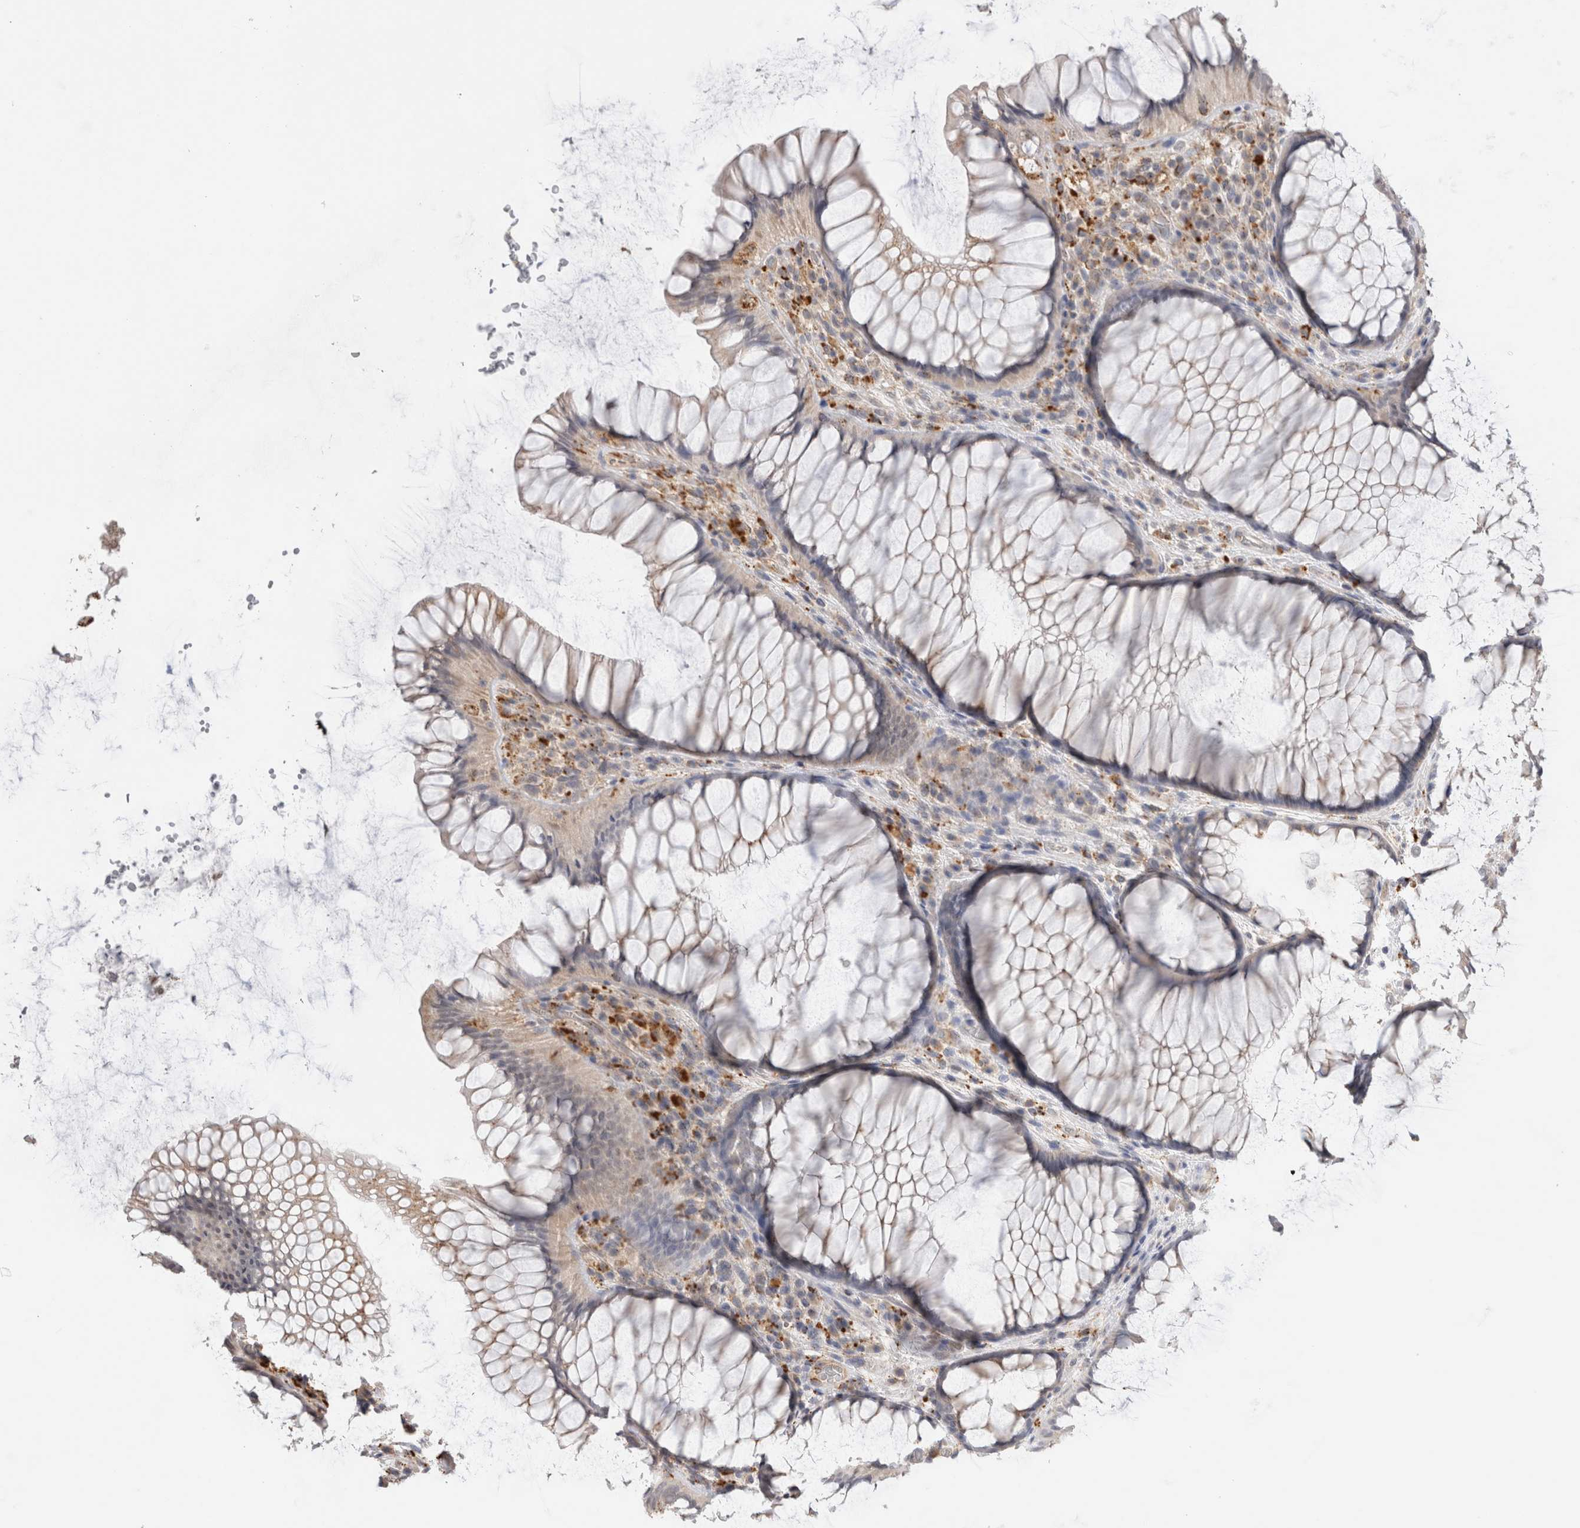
{"staining": {"intensity": "moderate", "quantity": "<25%", "location": "cytoplasmic/membranous"}, "tissue": "rectum", "cell_type": "Glandular cells", "image_type": "normal", "snomed": [{"axis": "morphology", "description": "Normal tissue, NOS"}, {"axis": "topography", "description": "Rectum"}], "caption": "Brown immunohistochemical staining in normal rectum demonstrates moderate cytoplasmic/membranous expression in about <25% of glandular cells.", "gene": "GNS", "patient": {"sex": "male", "age": 51}}